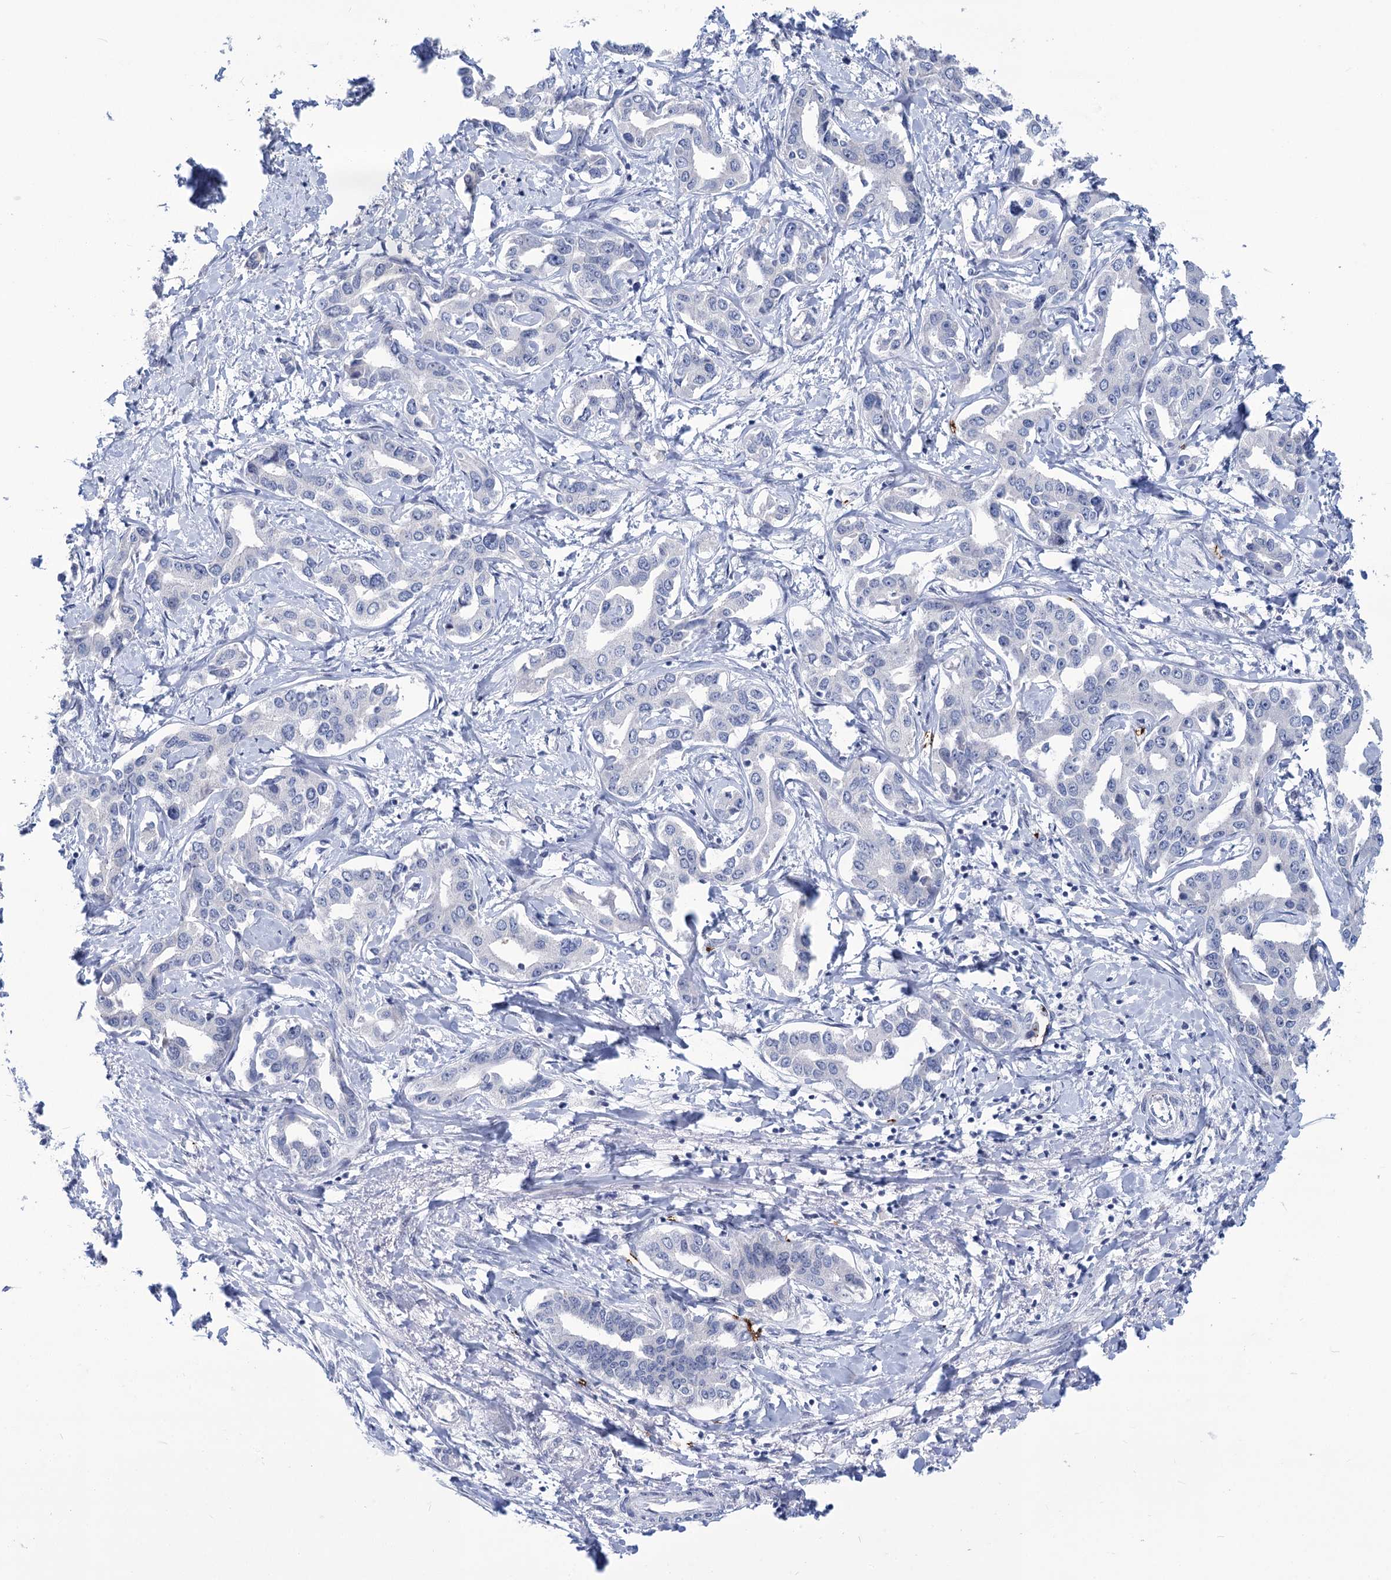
{"staining": {"intensity": "negative", "quantity": "none", "location": "none"}, "tissue": "liver cancer", "cell_type": "Tumor cells", "image_type": "cancer", "snomed": [{"axis": "morphology", "description": "Cholangiocarcinoma"}, {"axis": "topography", "description": "Liver"}], "caption": "Immunohistochemical staining of human cholangiocarcinoma (liver) demonstrates no significant expression in tumor cells. (Brightfield microscopy of DAB (3,3'-diaminobenzidine) IHC at high magnification).", "gene": "MON2", "patient": {"sex": "male", "age": 59}}